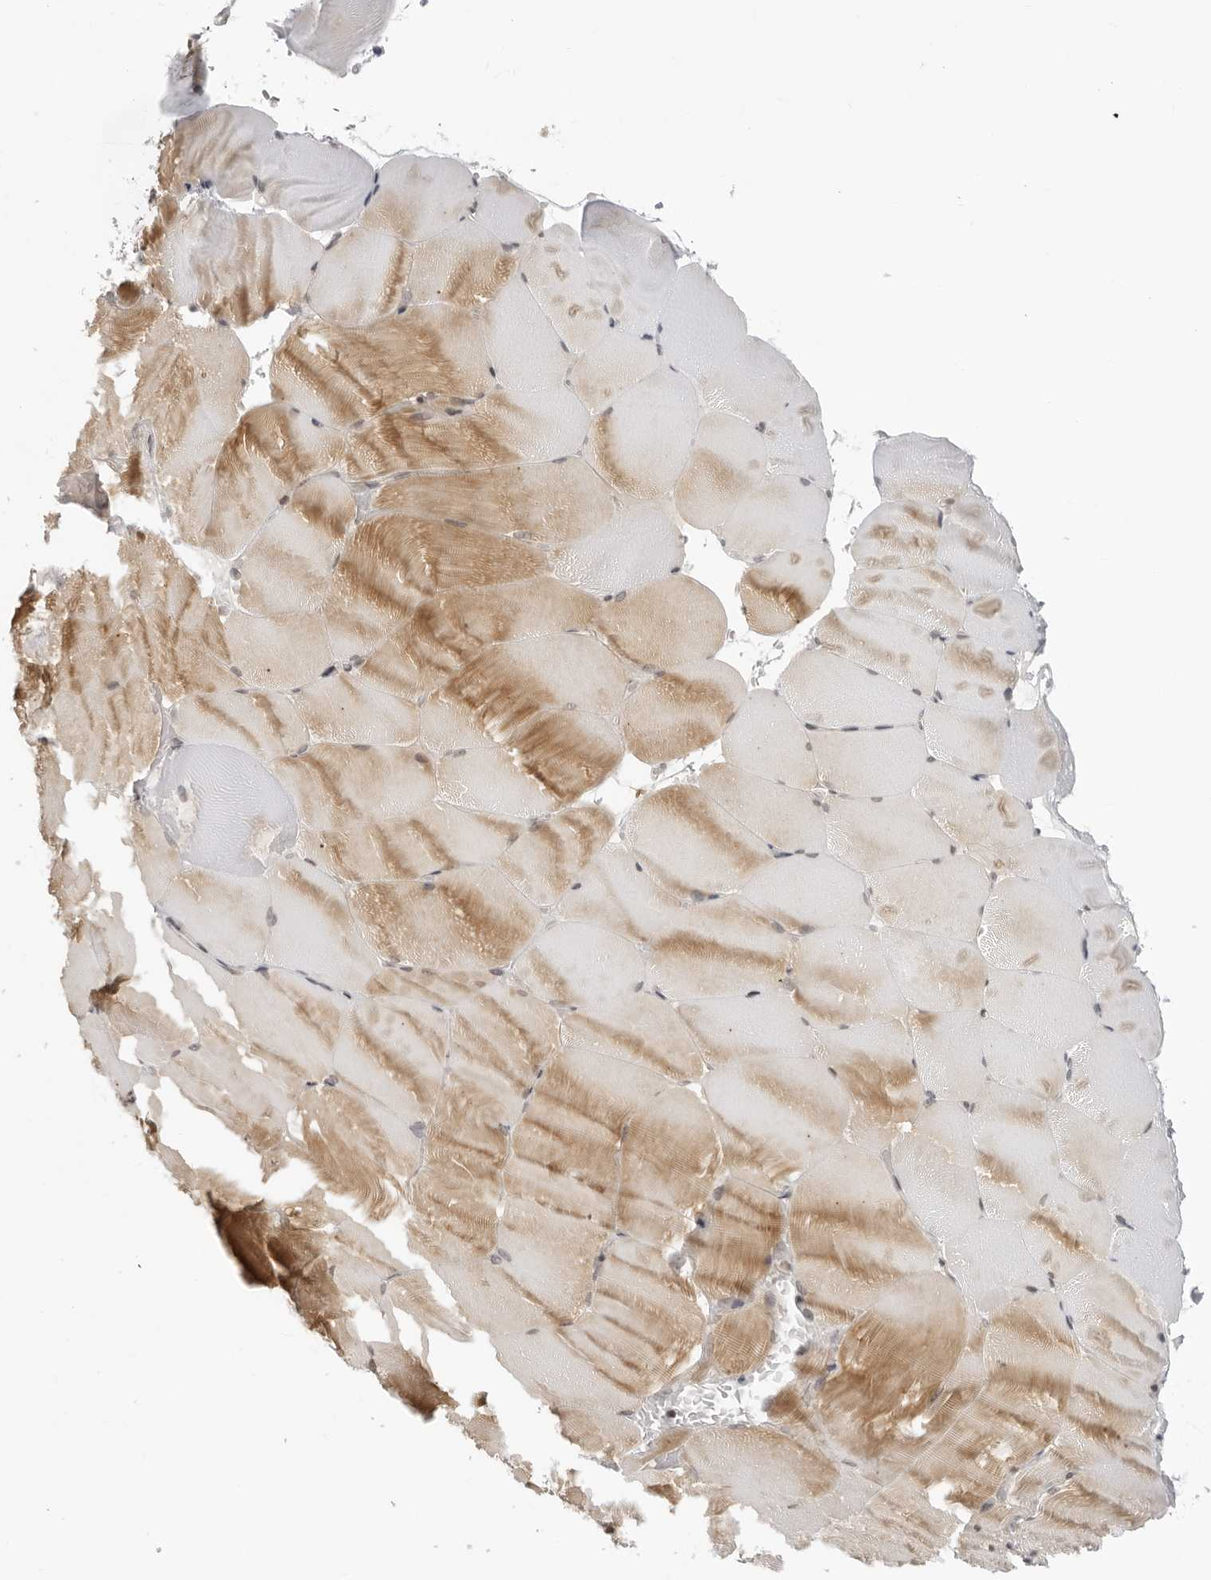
{"staining": {"intensity": "moderate", "quantity": "<25%", "location": "cytoplasmic/membranous"}, "tissue": "skeletal muscle", "cell_type": "Myocytes", "image_type": "normal", "snomed": [{"axis": "morphology", "description": "Normal tissue, NOS"}, {"axis": "topography", "description": "Skeletal muscle"}, {"axis": "topography", "description": "Parathyroid gland"}], "caption": "Brown immunohistochemical staining in normal skeletal muscle demonstrates moderate cytoplasmic/membranous positivity in approximately <25% of myocytes. The protein of interest is shown in brown color, while the nuclei are stained blue.", "gene": "SRGAP2", "patient": {"sex": "female", "age": 37}}